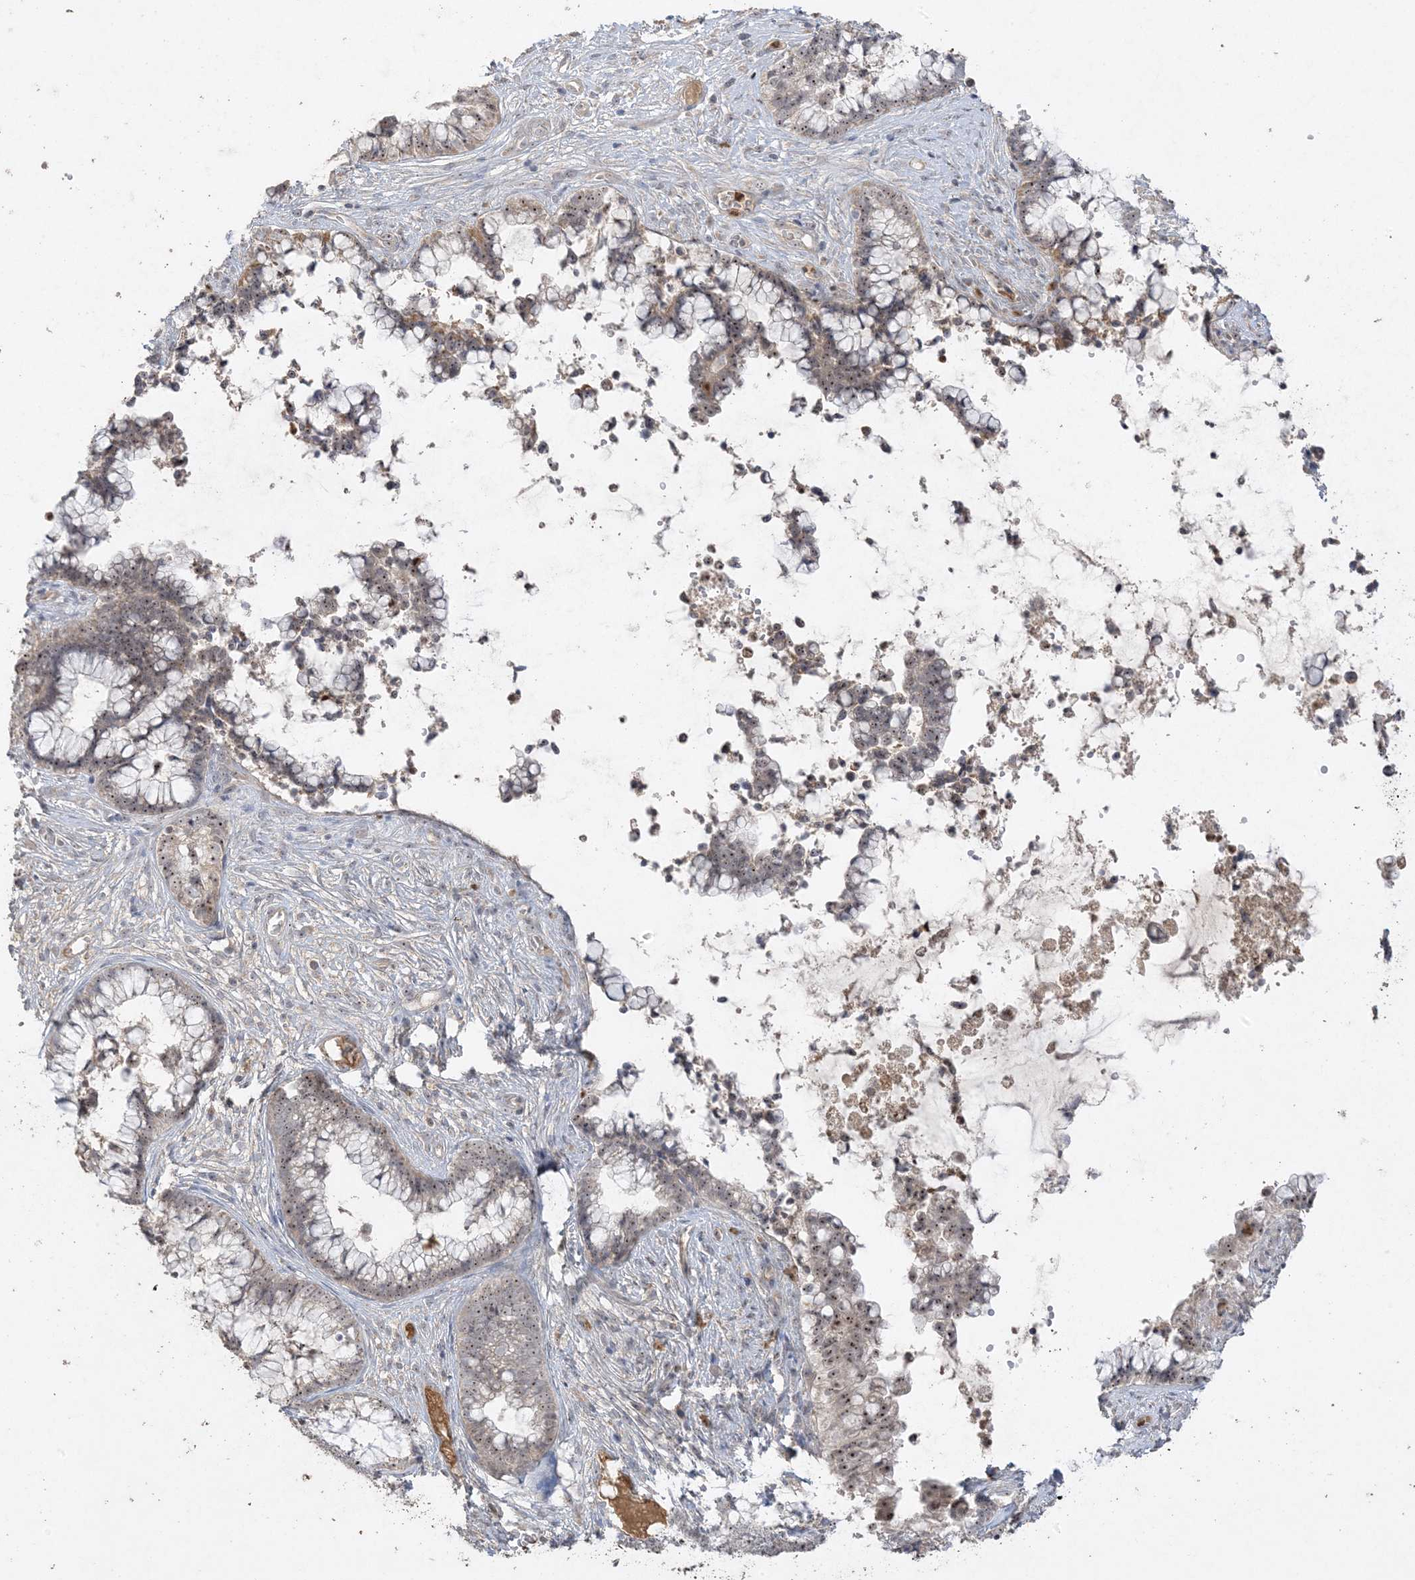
{"staining": {"intensity": "moderate", "quantity": "25%-75%", "location": "nuclear"}, "tissue": "cervical cancer", "cell_type": "Tumor cells", "image_type": "cancer", "snomed": [{"axis": "morphology", "description": "Adenocarcinoma, NOS"}, {"axis": "topography", "description": "Cervix"}], "caption": "Moderate nuclear positivity is seen in about 25%-75% of tumor cells in cervical adenocarcinoma.", "gene": "DDX18", "patient": {"sex": "female", "age": 44}}